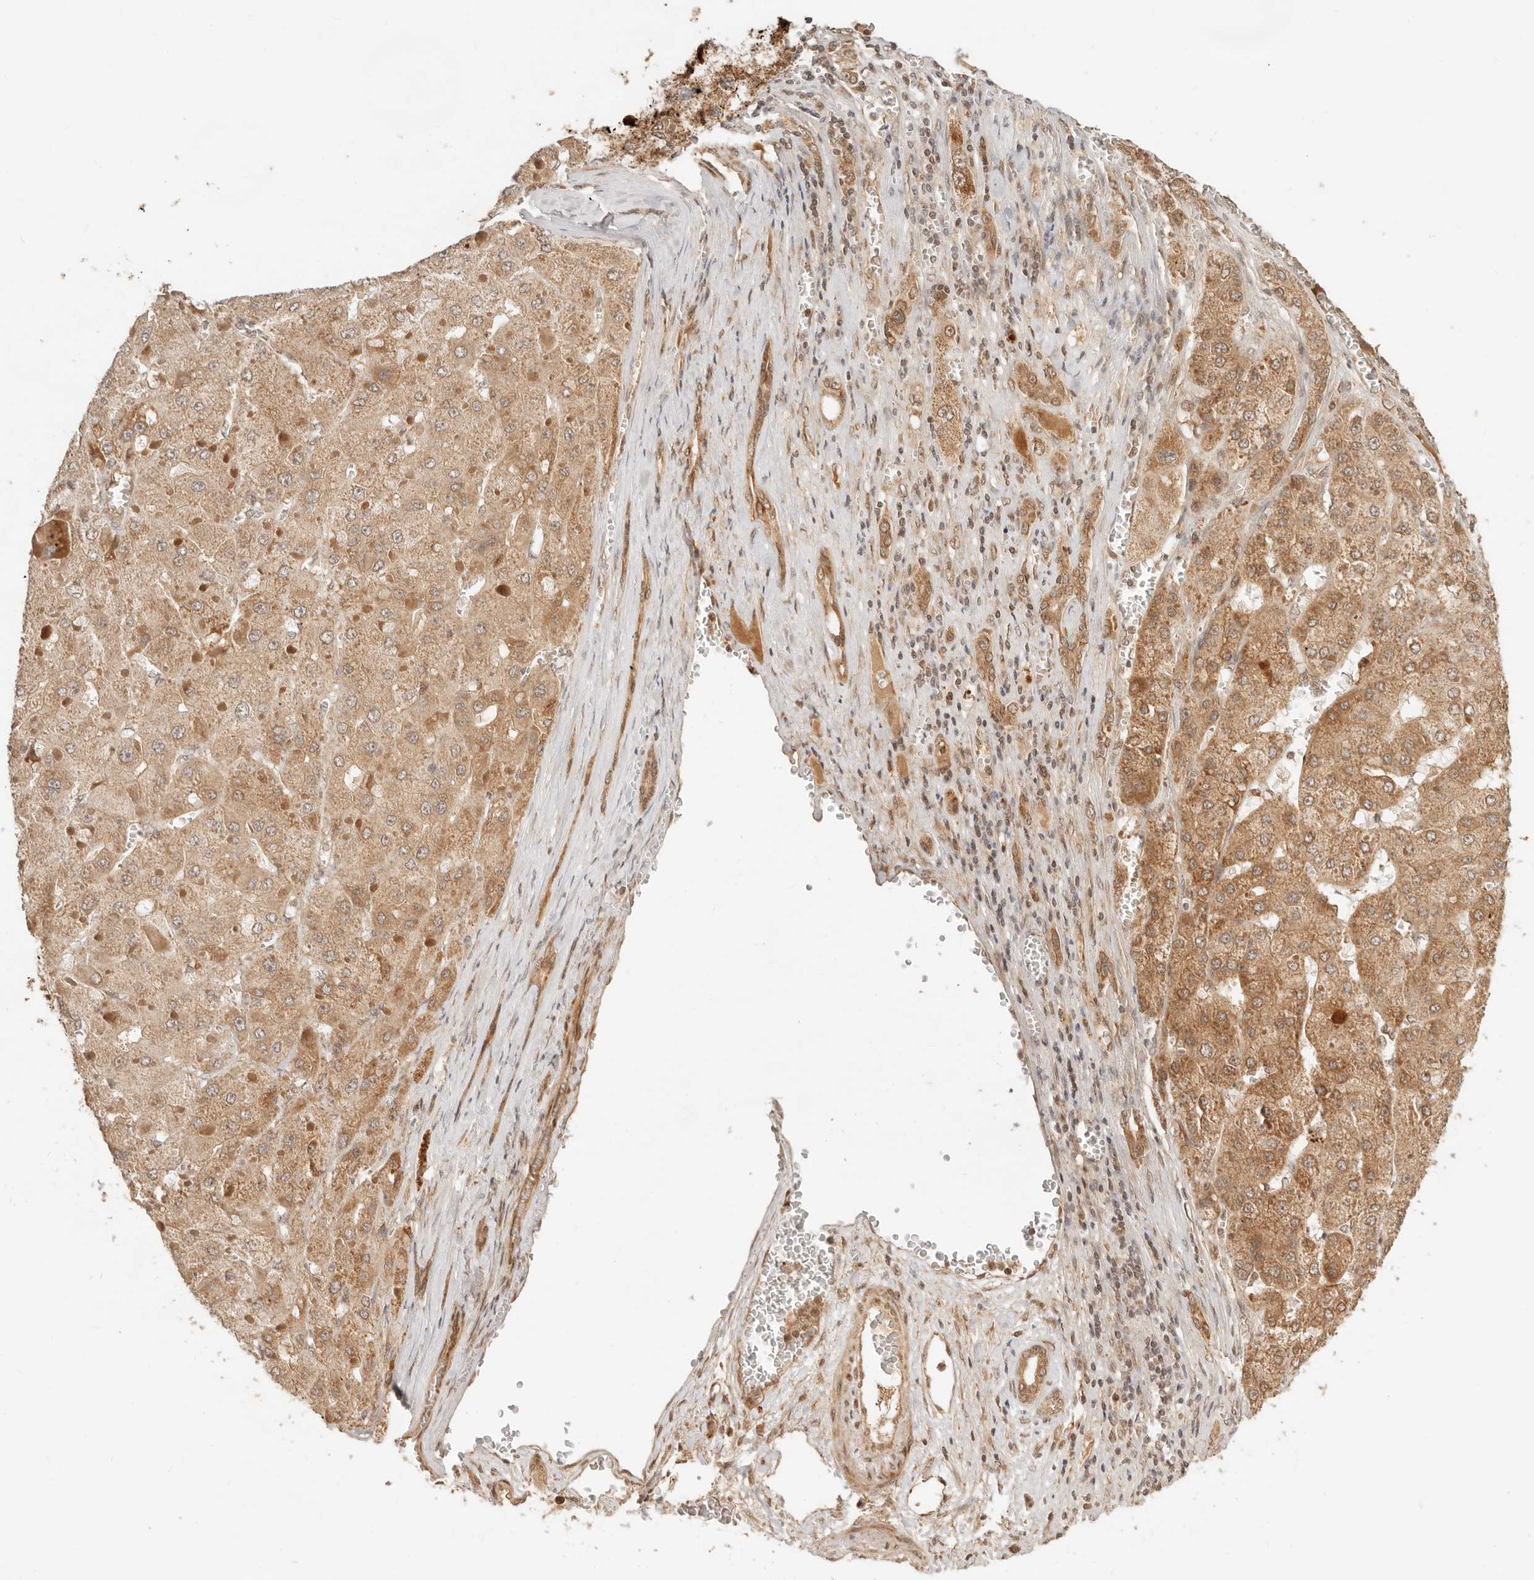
{"staining": {"intensity": "moderate", "quantity": ">75%", "location": "cytoplasmic/membranous"}, "tissue": "liver cancer", "cell_type": "Tumor cells", "image_type": "cancer", "snomed": [{"axis": "morphology", "description": "Carcinoma, Hepatocellular, NOS"}, {"axis": "topography", "description": "Liver"}], "caption": "The histopathology image demonstrates a brown stain indicating the presence of a protein in the cytoplasmic/membranous of tumor cells in liver hepatocellular carcinoma.", "gene": "BAALC", "patient": {"sex": "female", "age": 73}}